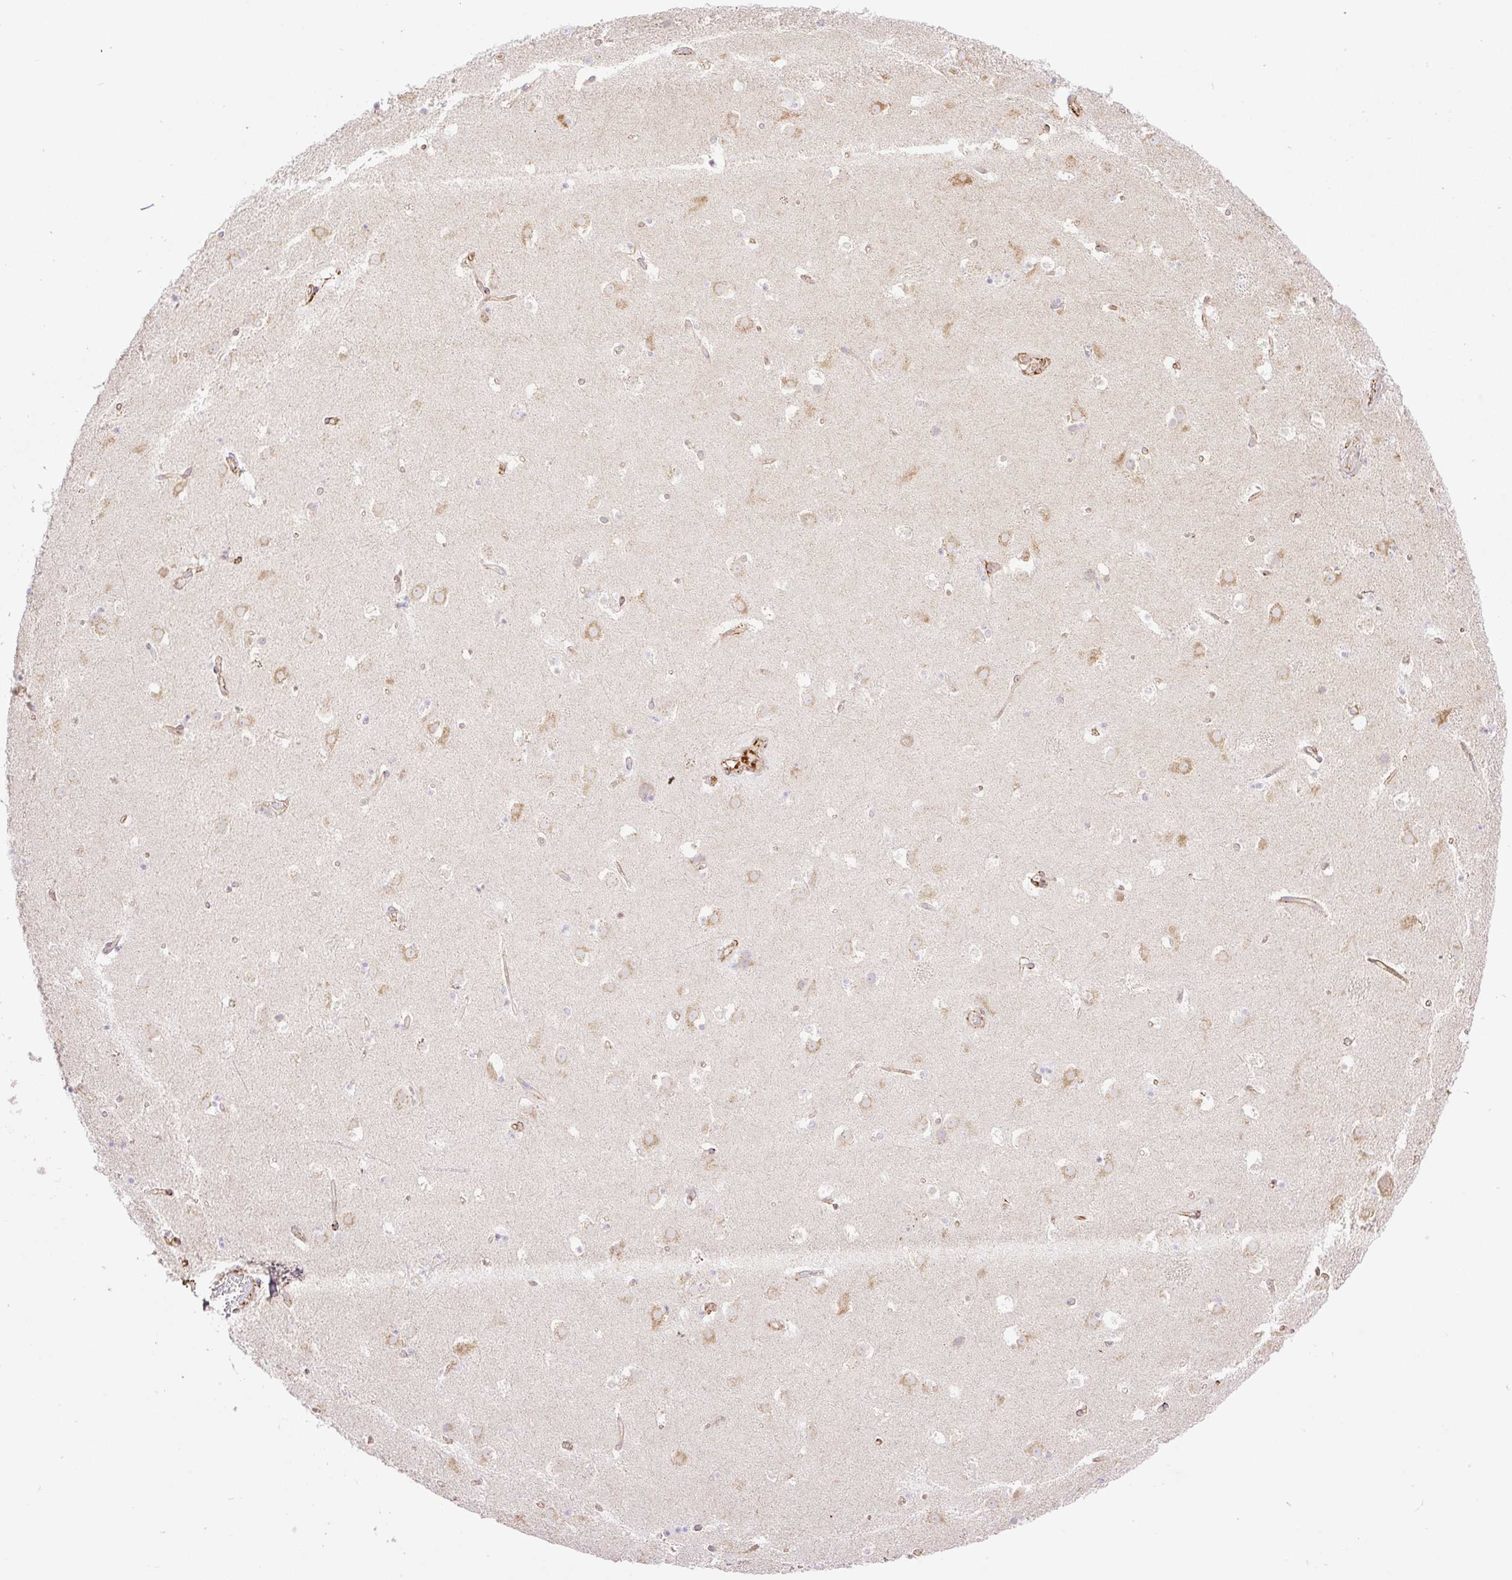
{"staining": {"intensity": "negative", "quantity": "none", "location": "none"}, "tissue": "caudate", "cell_type": "Glial cells", "image_type": "normal", "snomed": [{"axis": "morphology", "description": "Normal tissue, NOS"}, {"axis": "topography", "description": "Lateral ventricle wall"}], "caption": "The photomicrograph demonstrates no significant staining in glial cells of caudate.", "gene": "RAB30", "patient": {"sex": "male", "age": 37}}